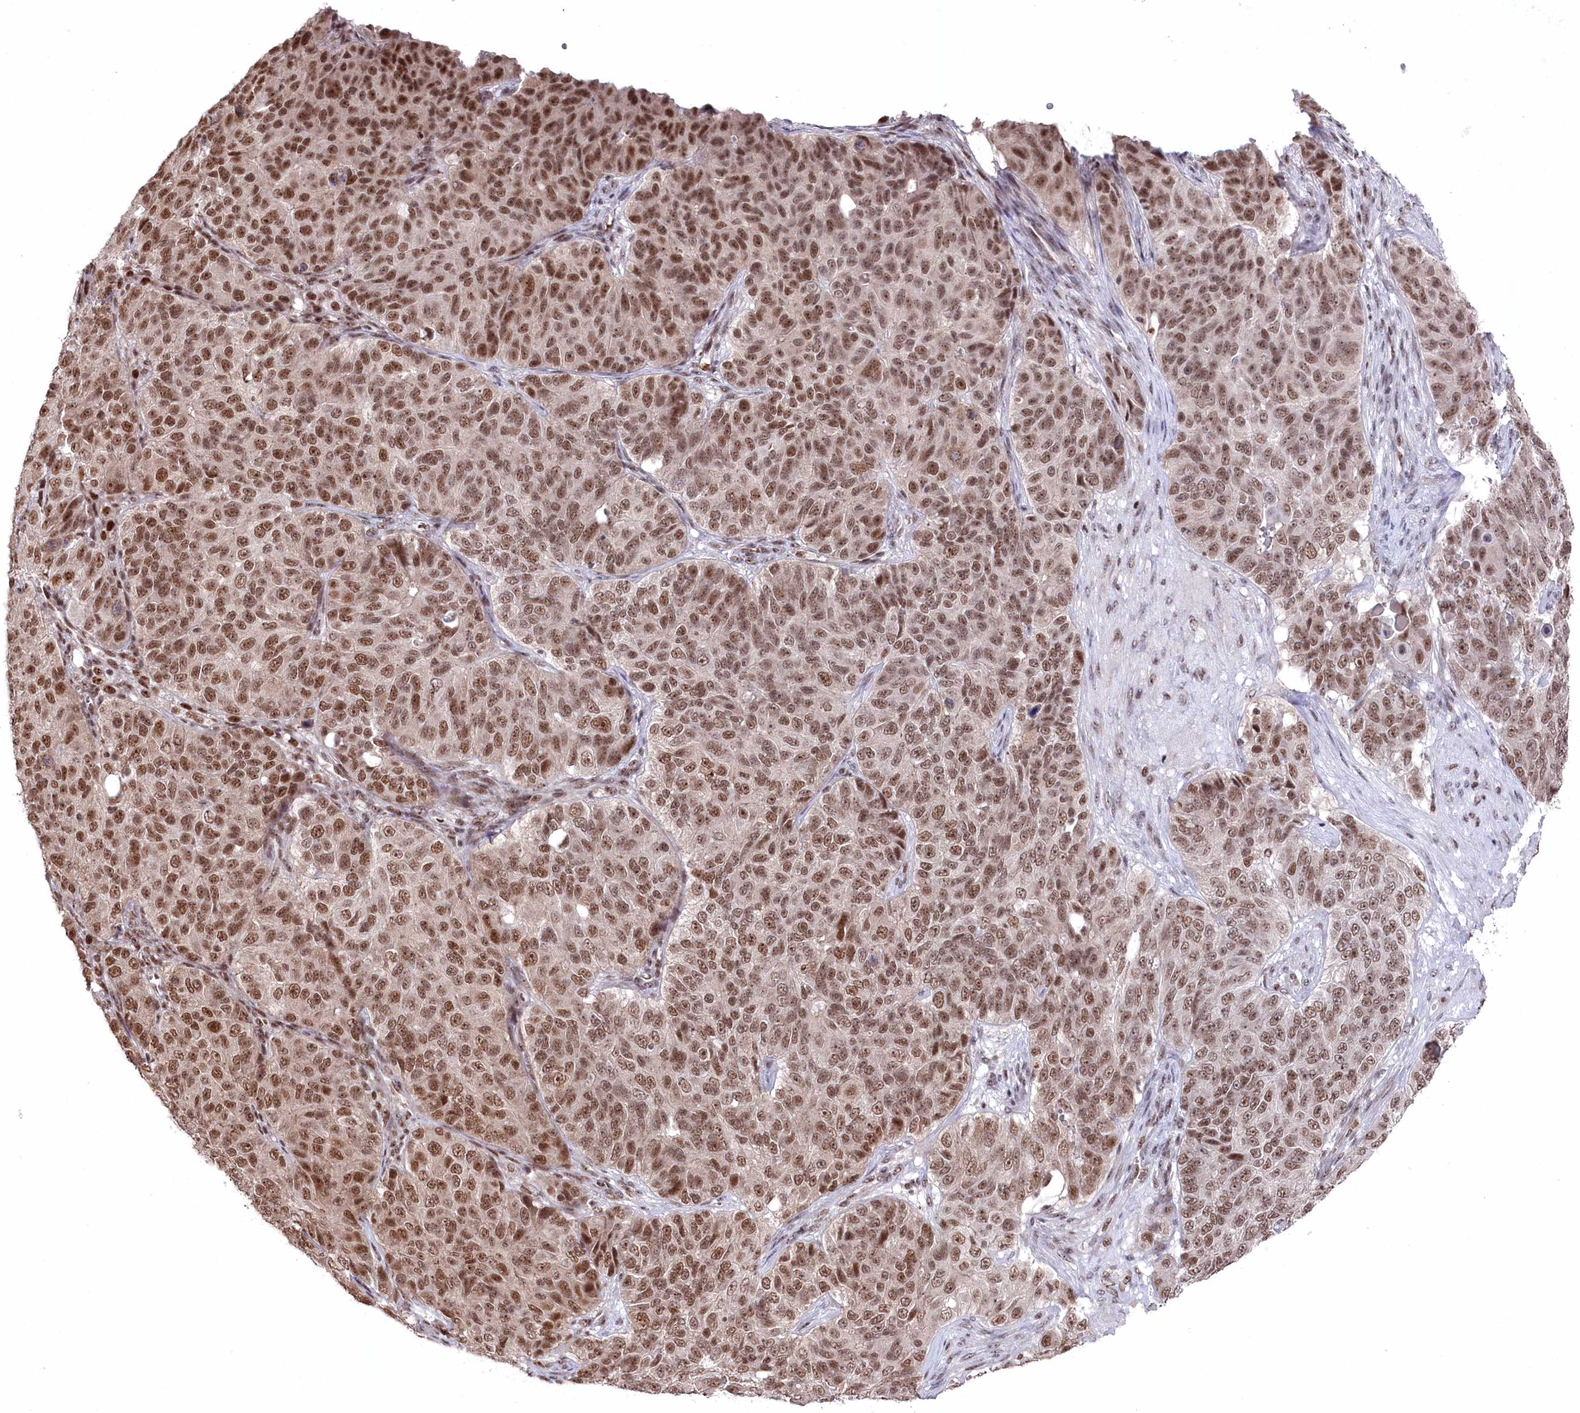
{"staining": {"intensity": "moderate", "quantity": ">75%", "location": "nuclear"}, "tissue": "ovarian cancer", "cell_type": "Tumor cells", "image_type": "cancer", "snomed": [{"axis": "morphology", "description": "Carcinoma, endometroid"}, {"axis": "topography", "description": "Ovary"}], "caption": "Immunohistochemistry histopathology image of neoplastic tissue: ovarian cancer (endometroid carcinoma) stained using immunohistochemistry demonstrates medium levels of moderate protein expression localized specifically in the nuclear of tumor cells, appearing as a nuclear brown color.", "gene": "POLR2H", "patient": {"sex": "female", "age": 51}}